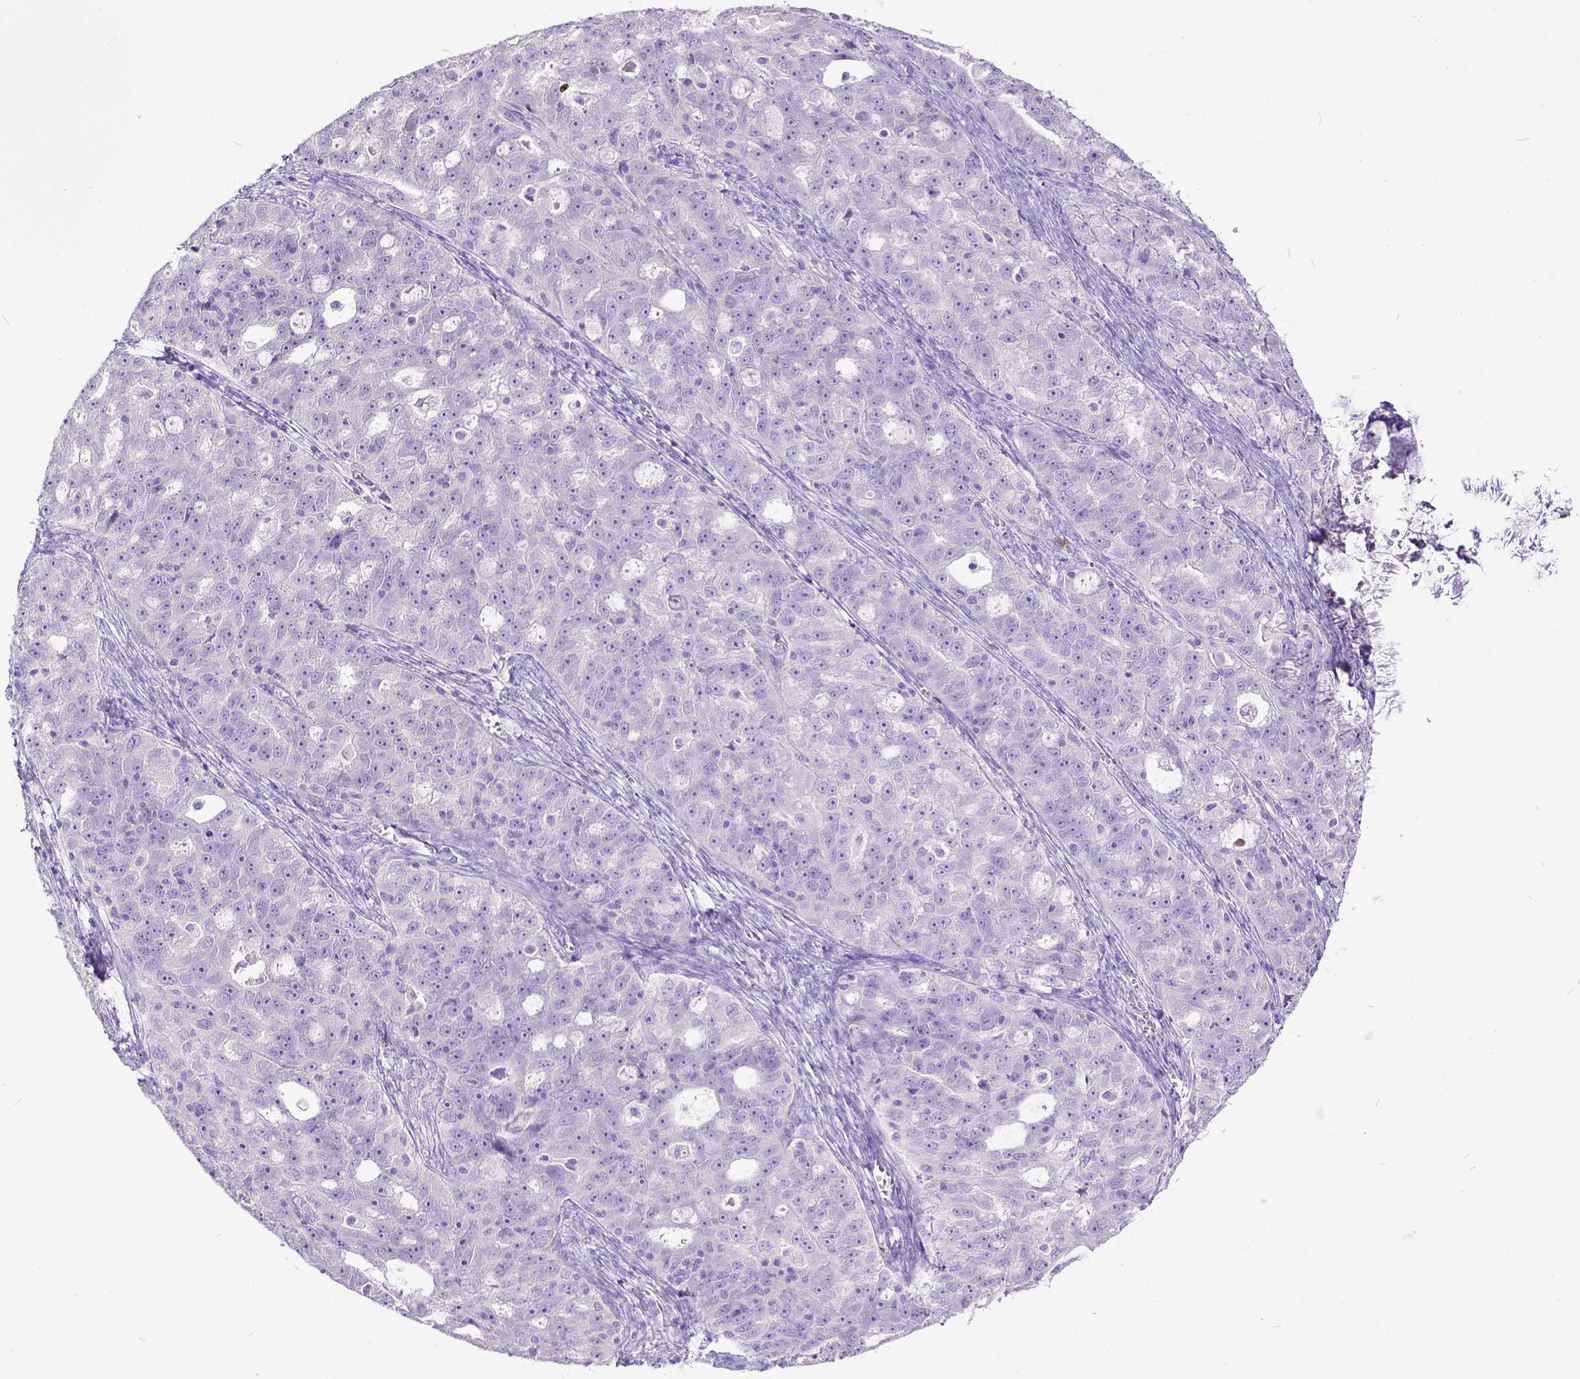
{"staining": {"intensity": "negative", "quantity": "none", "location": "none"}, "tissue": "ovarian cancer", "cell_type": "Tumor cells", "image_type": "cancer", "snomed": [{"axis": "morphology", "description": "Cystadenocarcinoma, serous, NOS"}, {"axis": "topography", "description": "Ovary"}], "caption": "Immunohistochemistry photomicrograph of neoplastic tissue: ovarian cancer (serous cystadenocarcinoma) stained with DAB (3,3'-diaminobenzidine) reveals no significant protein staining in tumor cells.", "gene": "KIT", "patient": {"sex": "female", "age": 51}}